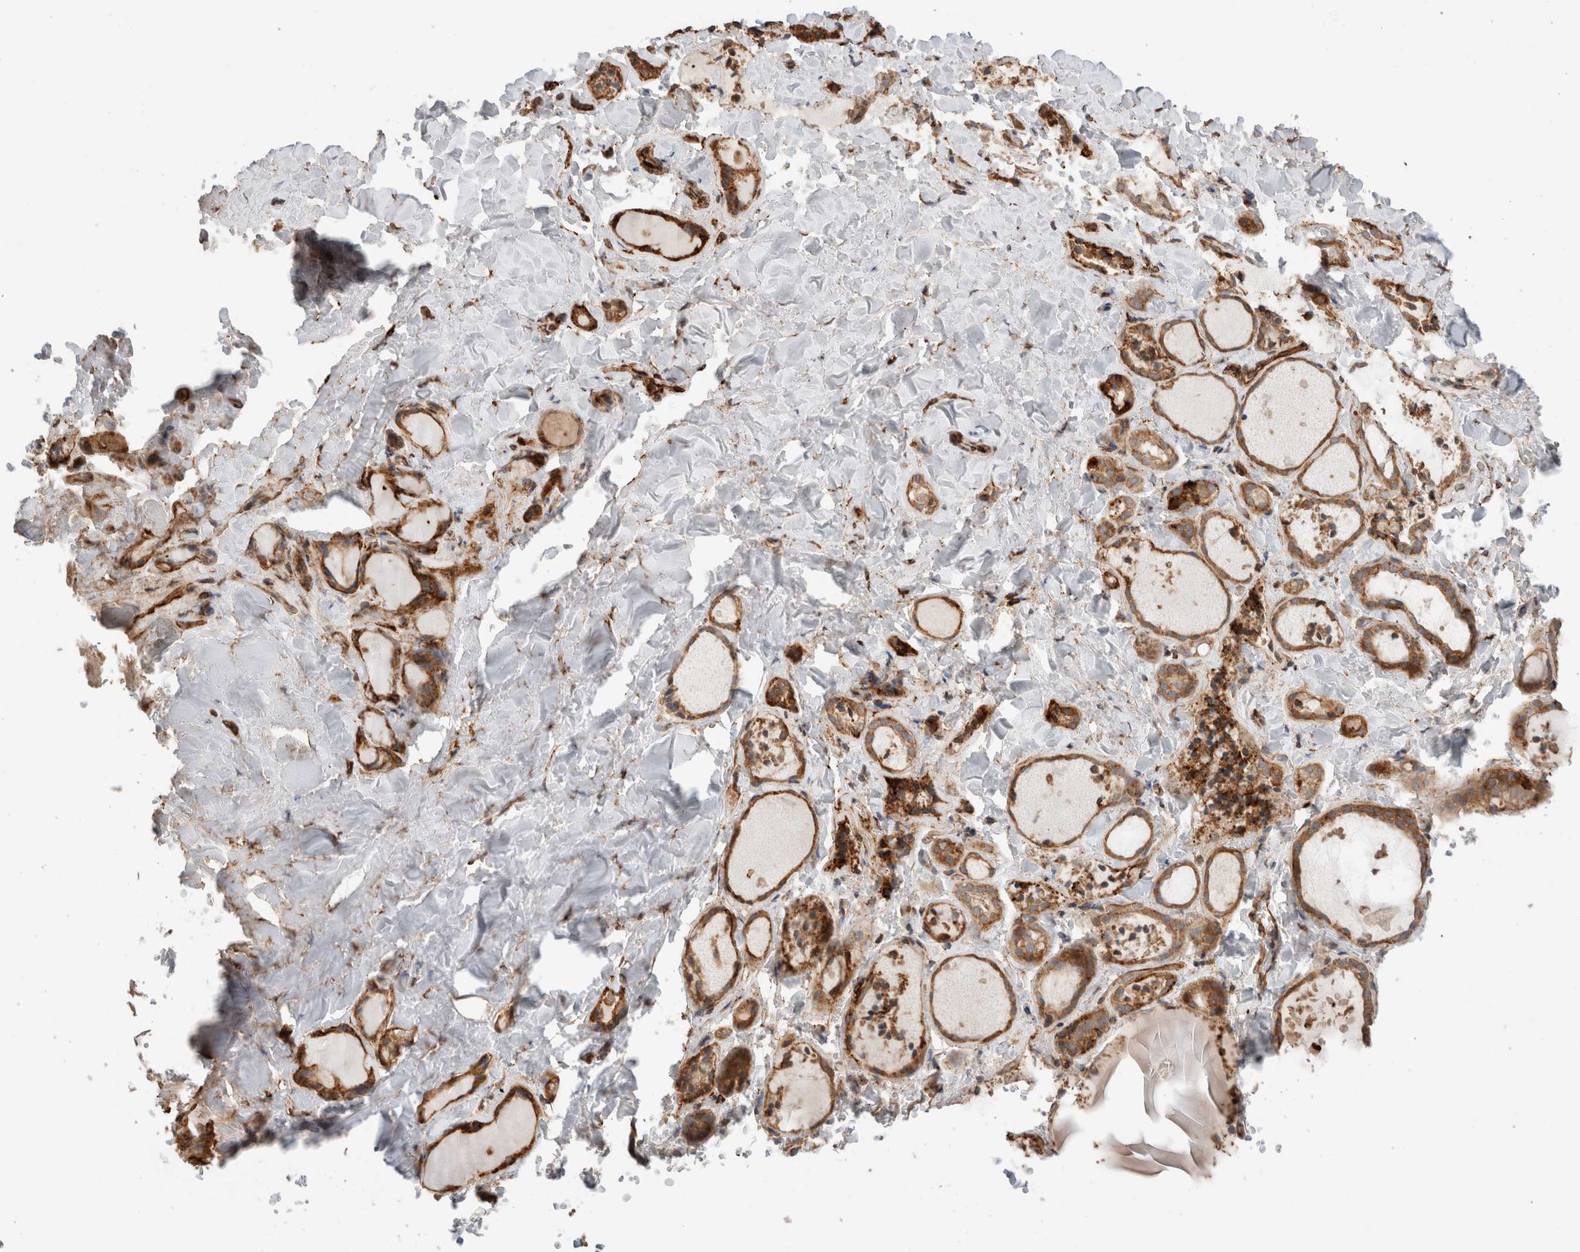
{"staining": {"intensity": "moderate", "quantity": ">75%", "location": "cytoplasmic/membranous"}, "tissue": "thyroid gland", "cell_type": "Glandular cells", "image_type": "normal", "snomed": [{"axis": "morphology", "description": "Normal tissue, NOS"}, {"axis": "topography", "description": "Thyroid gland"}], "caption": "Protein staining shows moderate cytoplasmic/membranous staining in approximately >75% of glandular cells in benign thyroid gland.", "gene": "RAB32", "patient": {"sex": "female", "age": 44}}